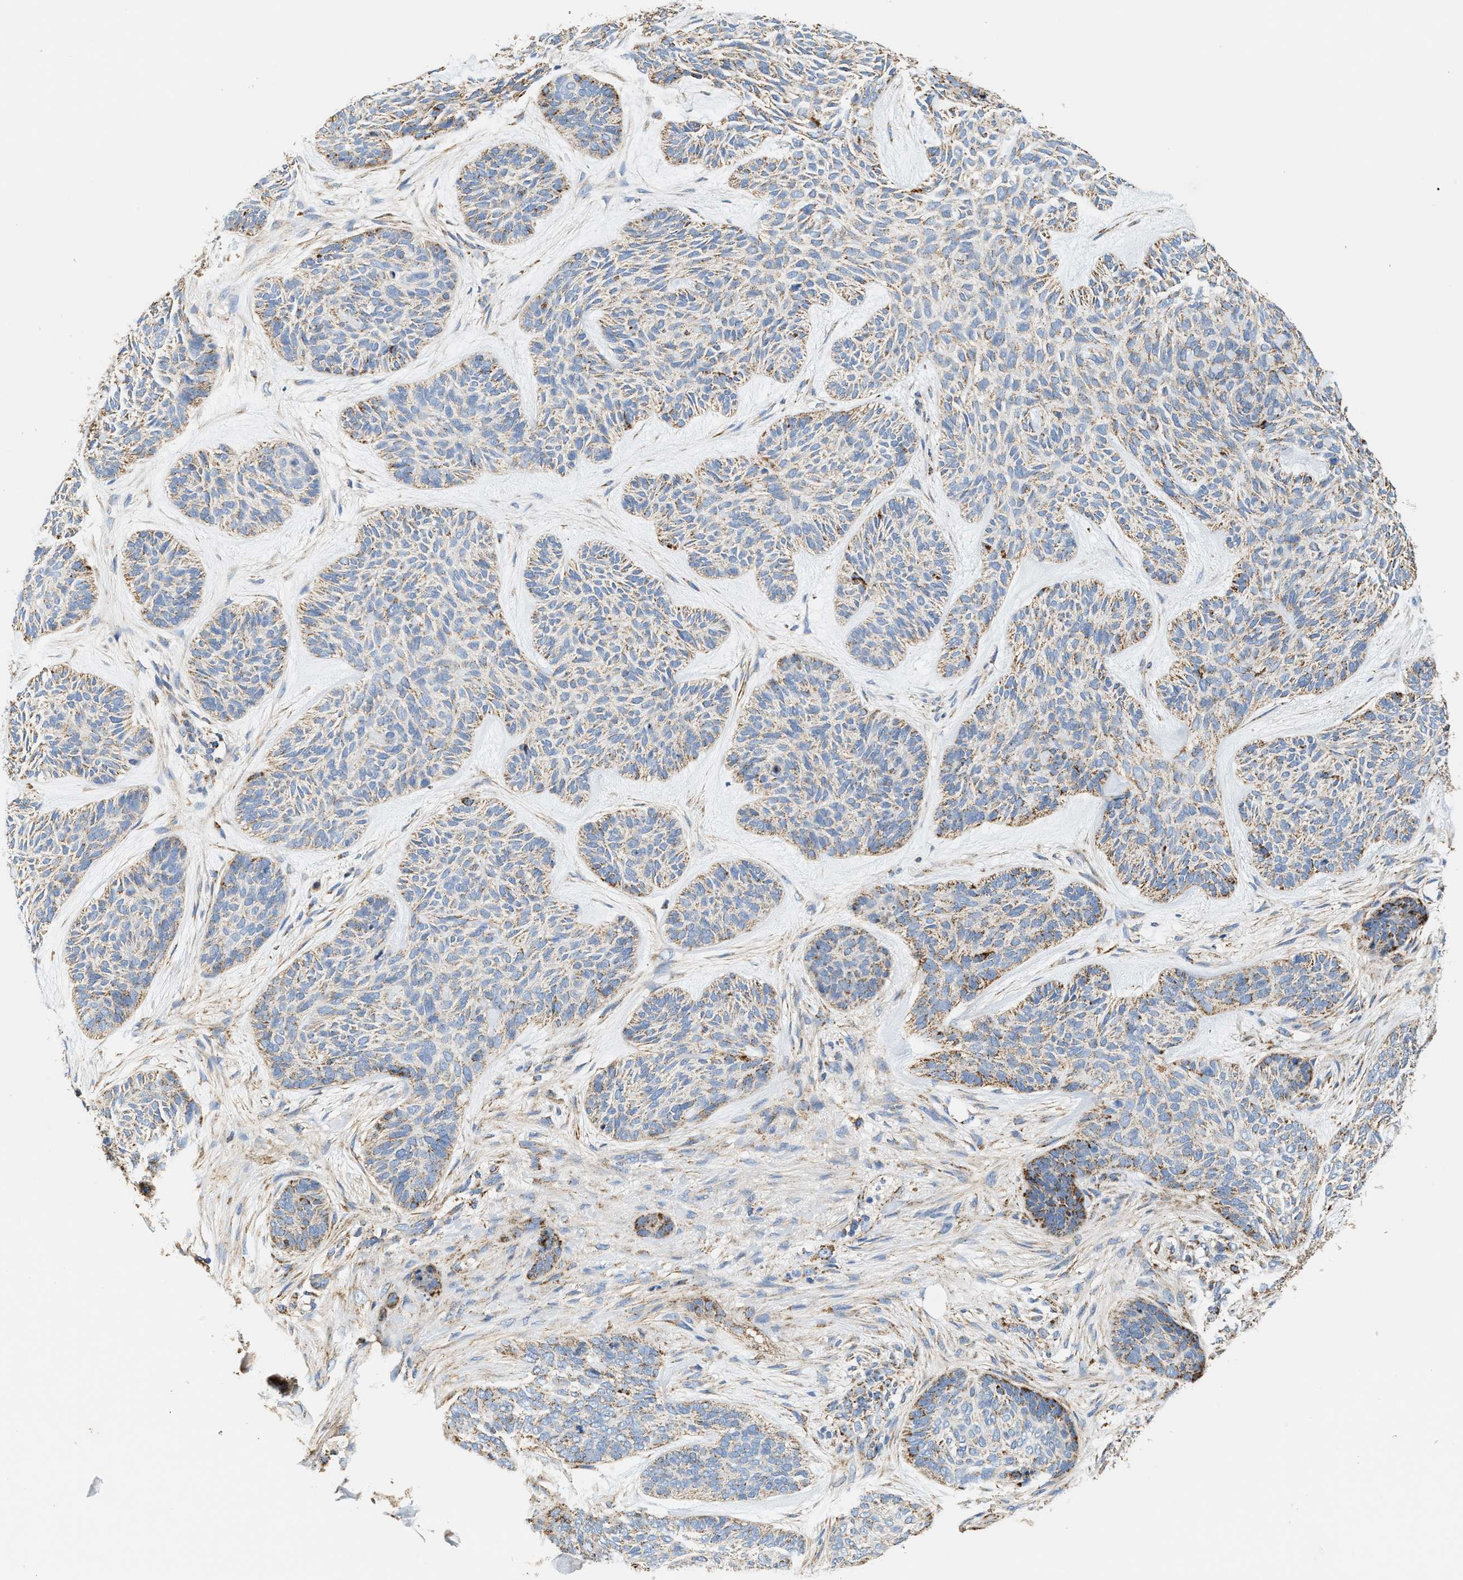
{"staining": {"intensity": "moderate", "quantity": "25%-75%", "location": "cytoplasmic/membranous"}, "tissue": "skin cancer", "cell_type": "Tumor cells", "image_type": "cancer", "snomed": [{"axis": "morphology", "description": "Basal cell carcinoma"}, {"axis": "topography", "description": "Skin"}], "caption": "High-power microscopy captured an immunohistochemistry (IHC) histopathology image of skin basal cell carcinoma, revealing moderate cytoplasmic/membranous expression in about 25%-75% of tumor cells. (DAB (3,3'-diaminobenzidine) IHC, brown staining for protein, blue staining for nuclei).", "gene": "SHMT2", "patient": {"sex": "male", "age": 55}}